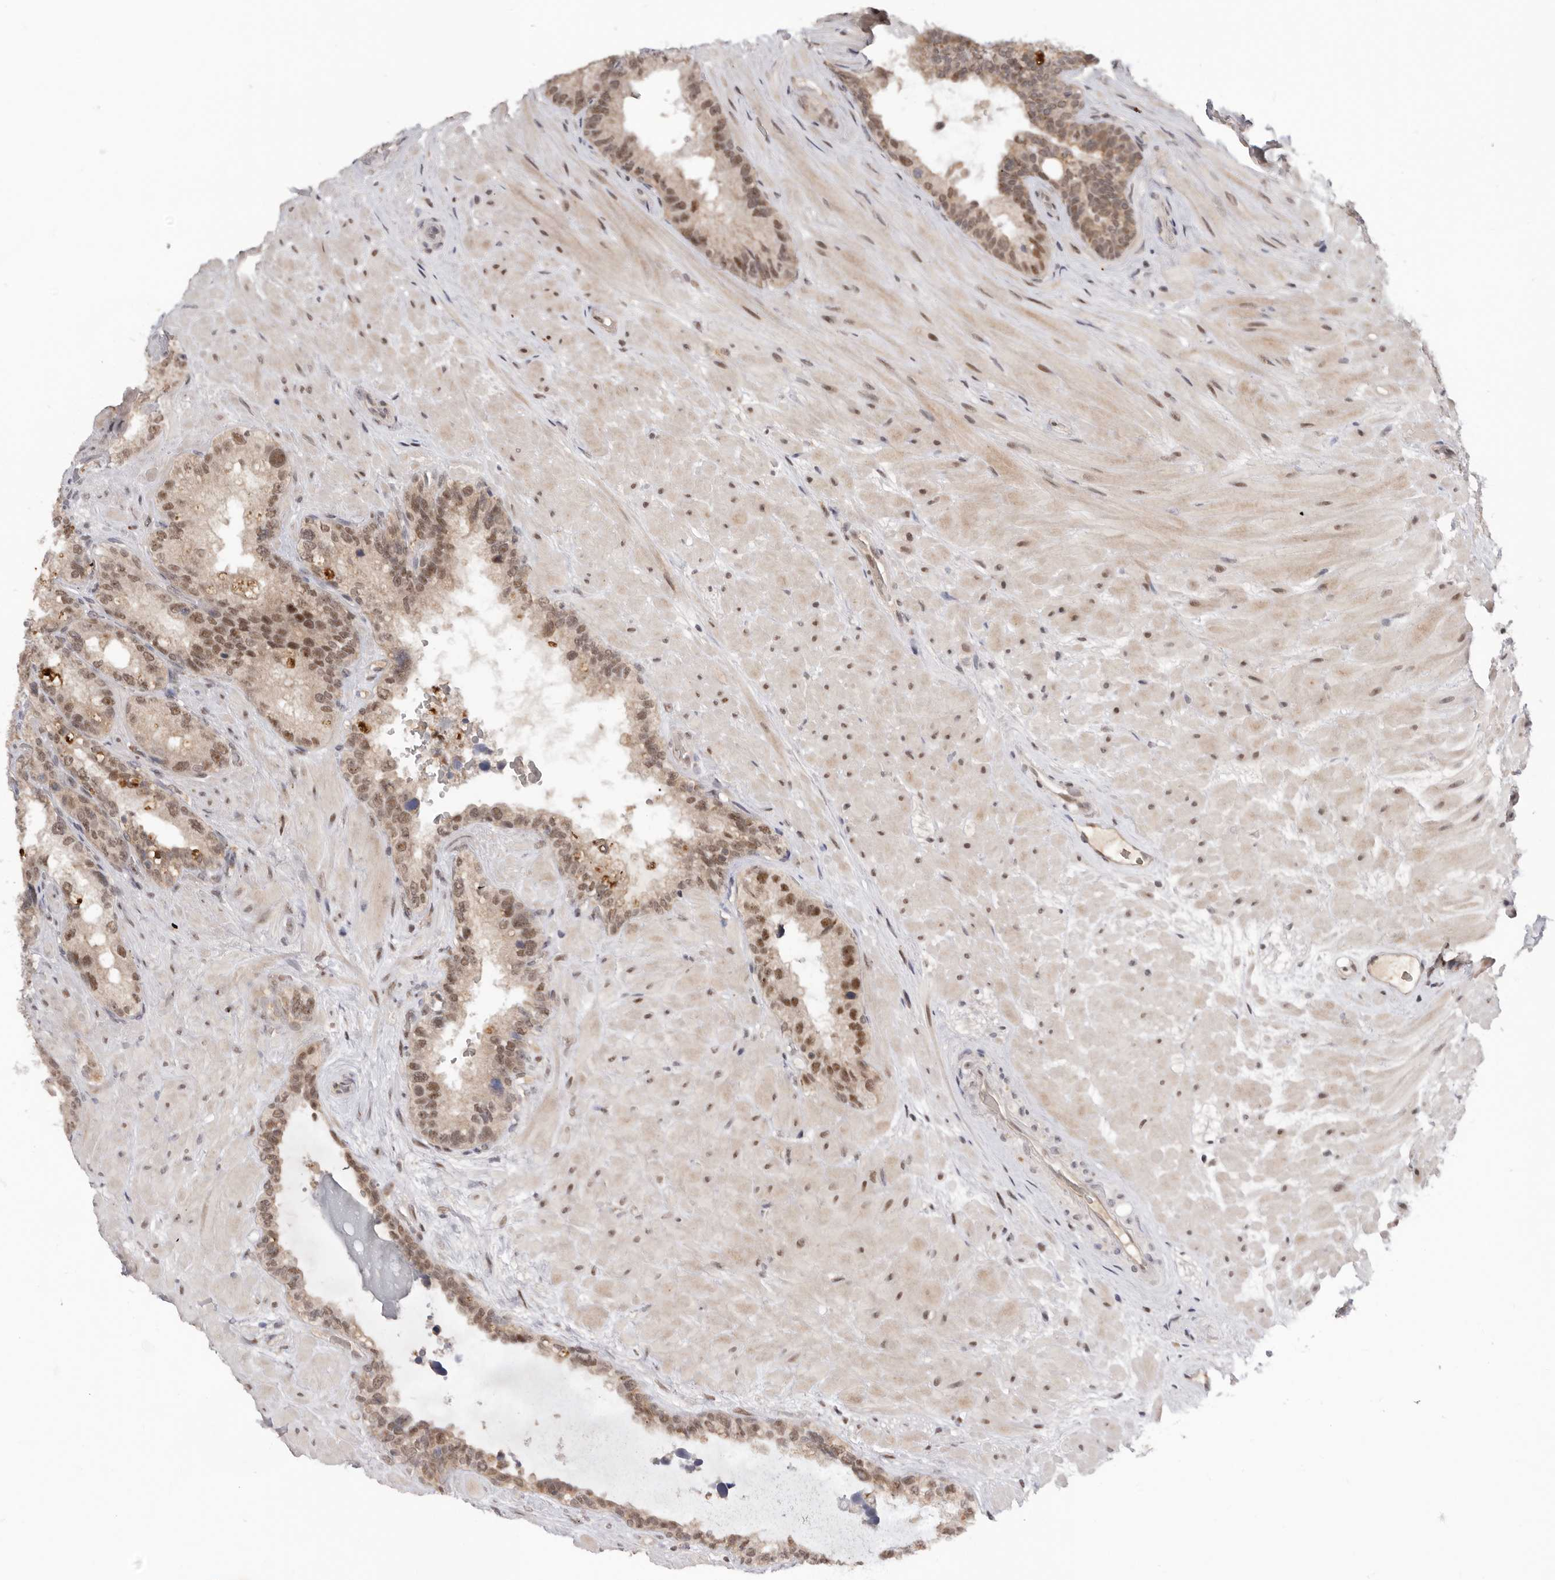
{"staining": {"intensity": "moderate", "quantity": ">75%", "location": "nuclear"}, "tissue": "seminal vesicle", "cell_type": "Glandular cells", "image_type": "normal", "snomed": [{"axis": "morphology", "description": "Normal tissue, NOS"}, {"axis": "topography", "description": "Seminal veicle"}], "caption": "Protein staining of unremarkable seminal vesicle reveals moderate nuclear staining in approximately >75% of glandular cells. The staining was performed using DAB (3,3'-diaminobenzidine) to visualize the protein expression in brown, while the nuclei were stained in blue with hematoxylin (Magnification: 20x).", "gene": "BRCA2", "patient": {"sex": "male", "age": 80}}